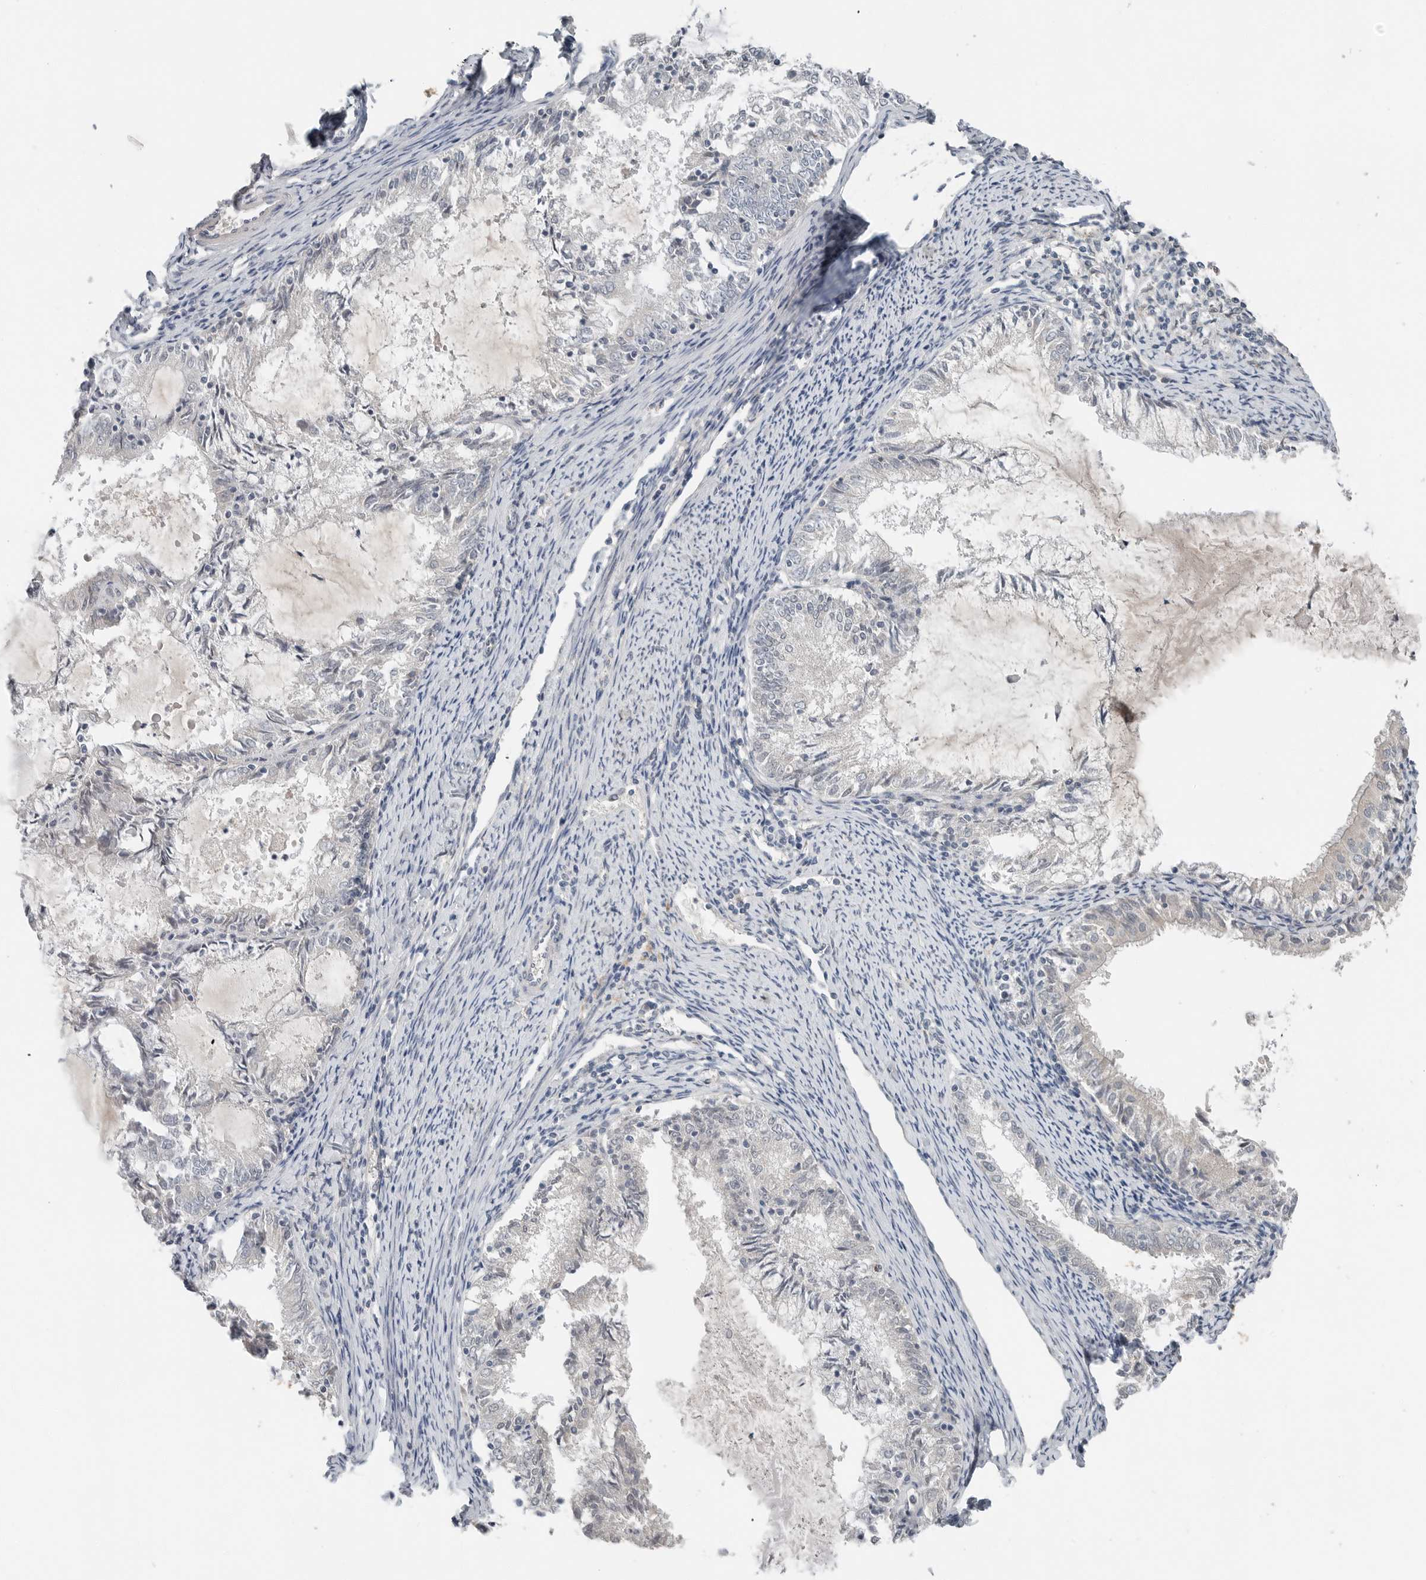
{"staining": {"intensity": "negative", "quantity": "none", "location": "none"}, "tissue": "endometrial cancer", "cell_type": "Tumor cells", "image_type": "cancer", "snomed": [{"axis": "morphology", "description": "Adenocarcinoma, NOS"}, {"axis": "topography", "description": "Endometrium"}], "caption": "Immunohistochemistry of adenocarcinoma (endometrial) shows no positivity in tumor cells.", "gene": "FCRLB", "patient": {"sex": "female", "age": 57}}